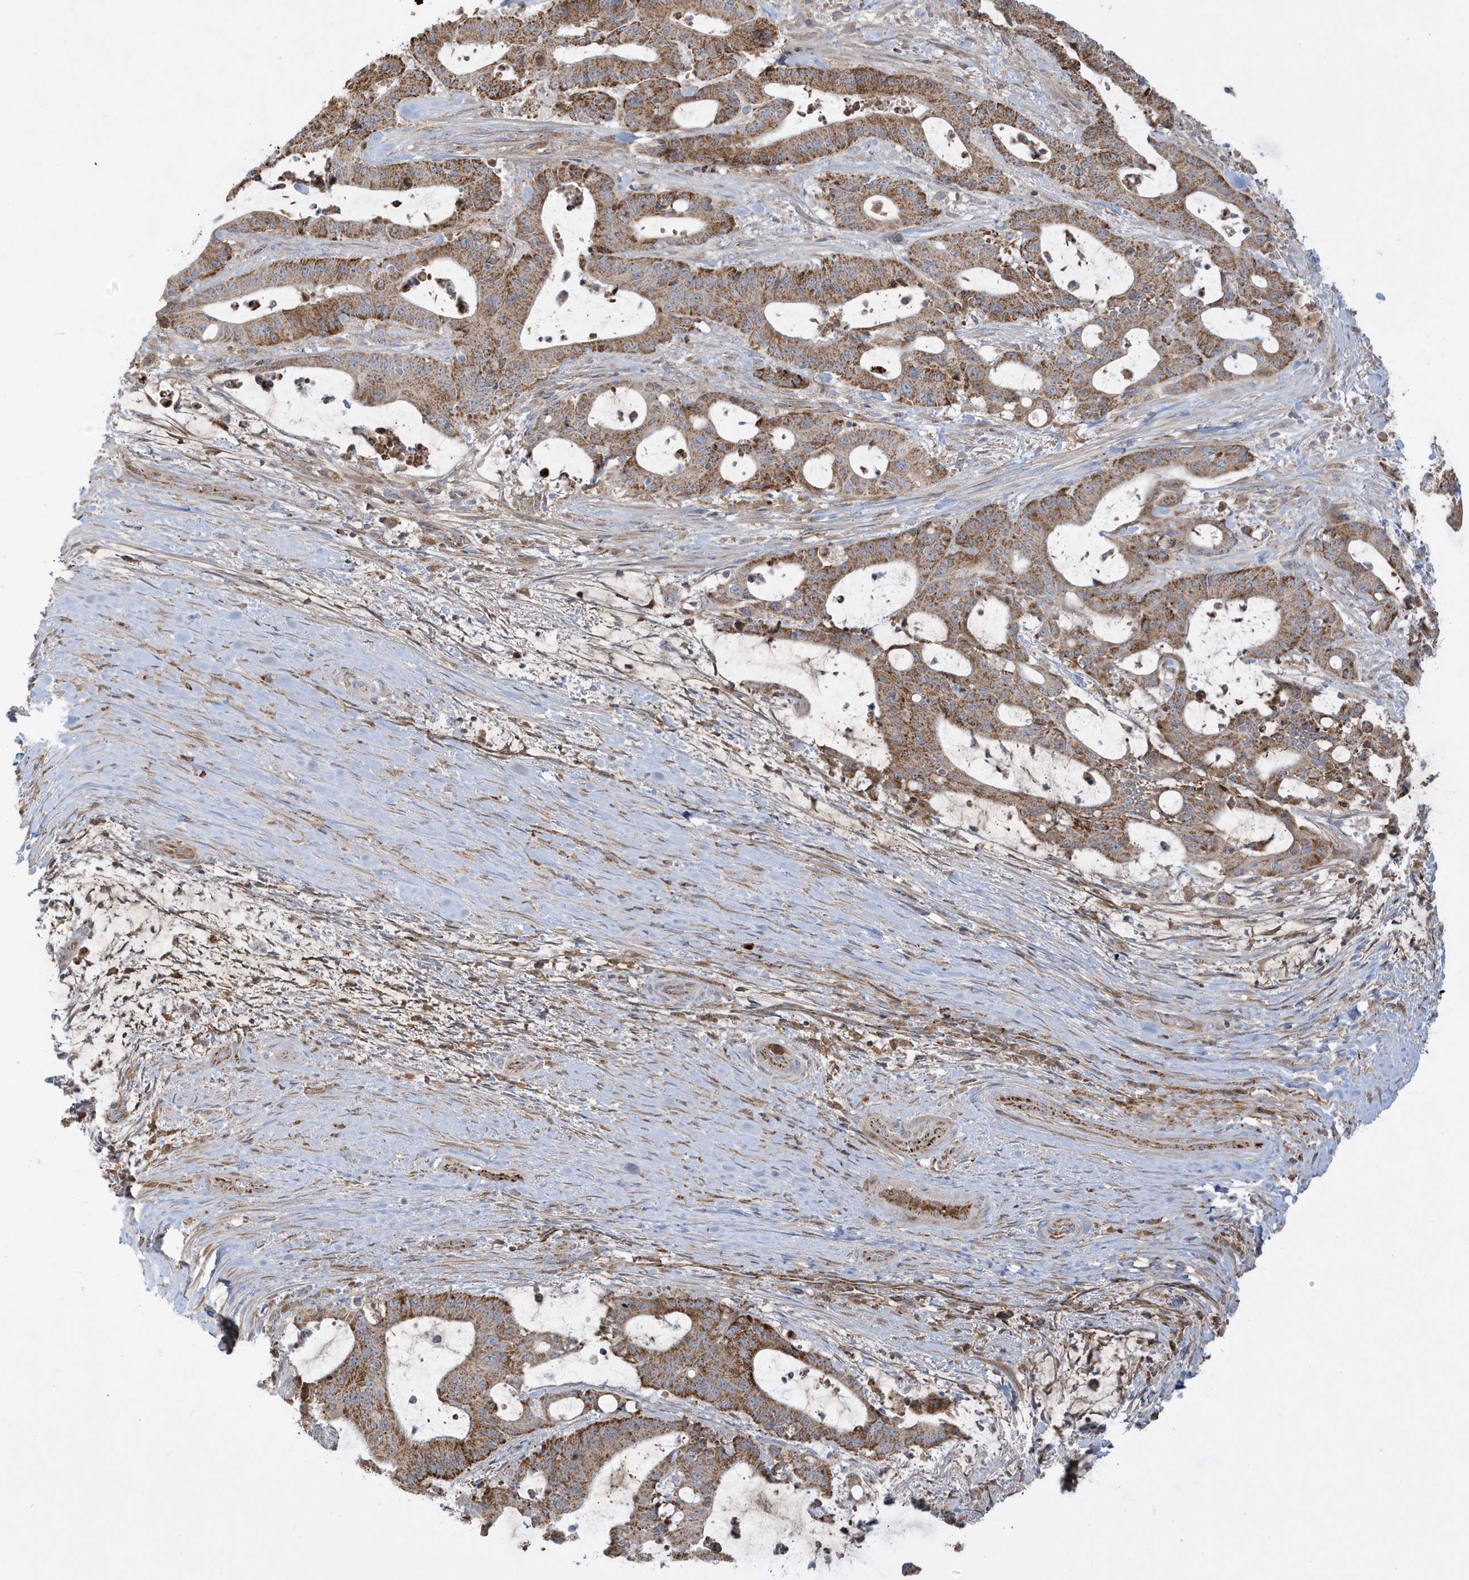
{"staining": {"intensity": "strong", "quantity": ">75%", "location": "cytoplasmic/membranous"}, "tissue": "liver cancer", "cell_type": "Tumor cells", "image_type": "cancer", "snomed": [{"axis": "morphology", "description": "Normal tissue, NOS"}, {"axis": "morphology", "description": "Cholangiocarcinoma"}, {"axis": "topography", "description": "Liver"}, {"axis": "topography", "description": "Peripheral nerve tissue"}], "caption": "Strong cytoplasmic/membranous expression is seen in approximately >75% of tumor cells in liver cholangiocarcinoma.", "gene": "IFT57", "patient": {"sex": "female", "age": 73}}